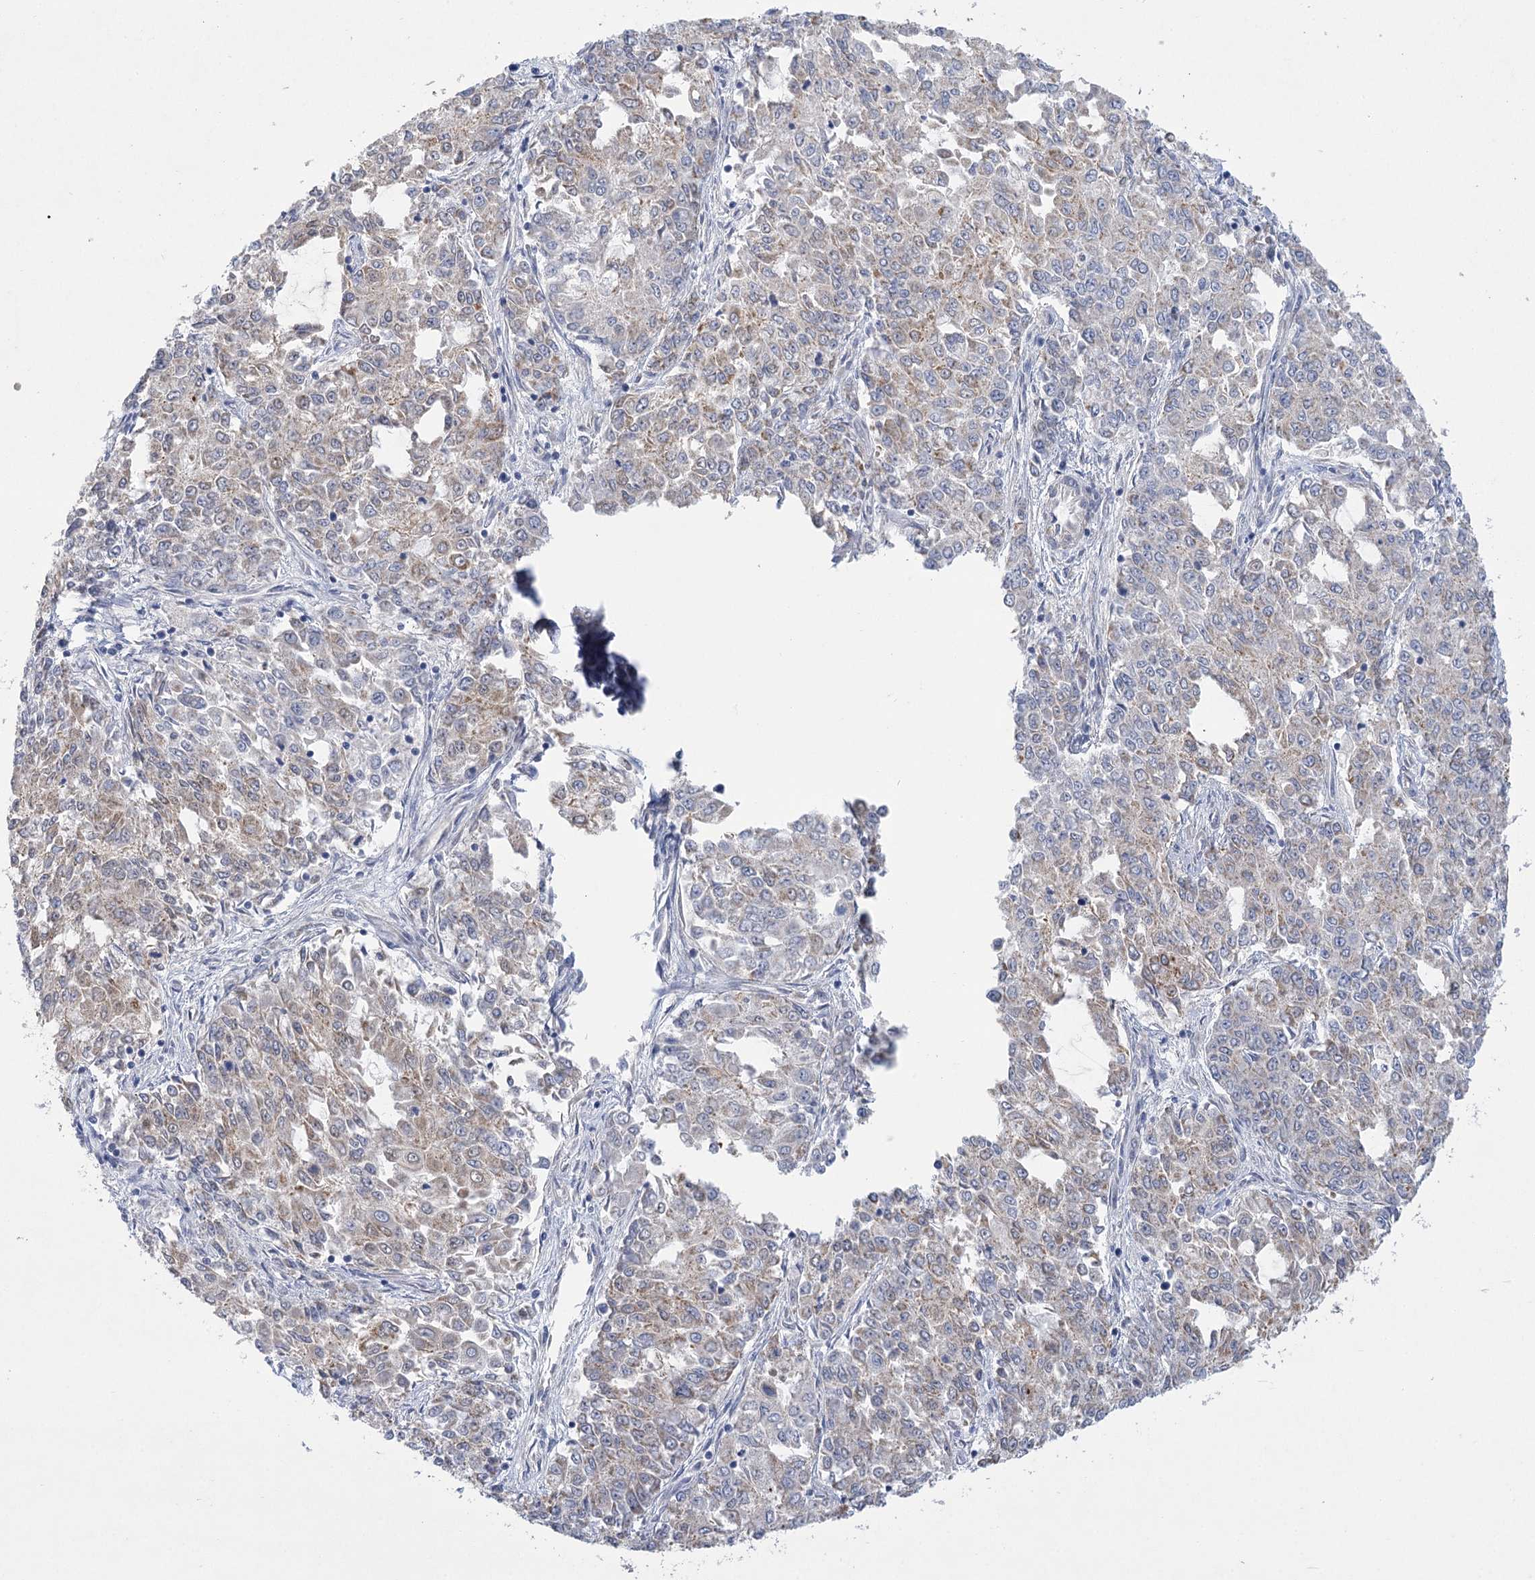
{"staining": {"intensity": "weak", "quantity": "25%-75%", "location": "cytoplasmic/membranous"}, "tissue": "endometrial cancer", "cell_type": "Tumor cells", "image_type": "cancer", "snomed": [{"axis": "morphology", "description": "Adenocarcinoma, NOS"}, {"axis": "topography", "description": "Endometrium"}], "caption": "Adenocarcinoma (endometrial) tissue displays weak cytoplasmic/membranous positivity in about 25%-75% of tumor cells, visualized by immunohistochemistry. (IHC, brightfield microscopy, high magnification).", "gene": "DHTKD1", "patient": {"sex": "female", "age": 50}}